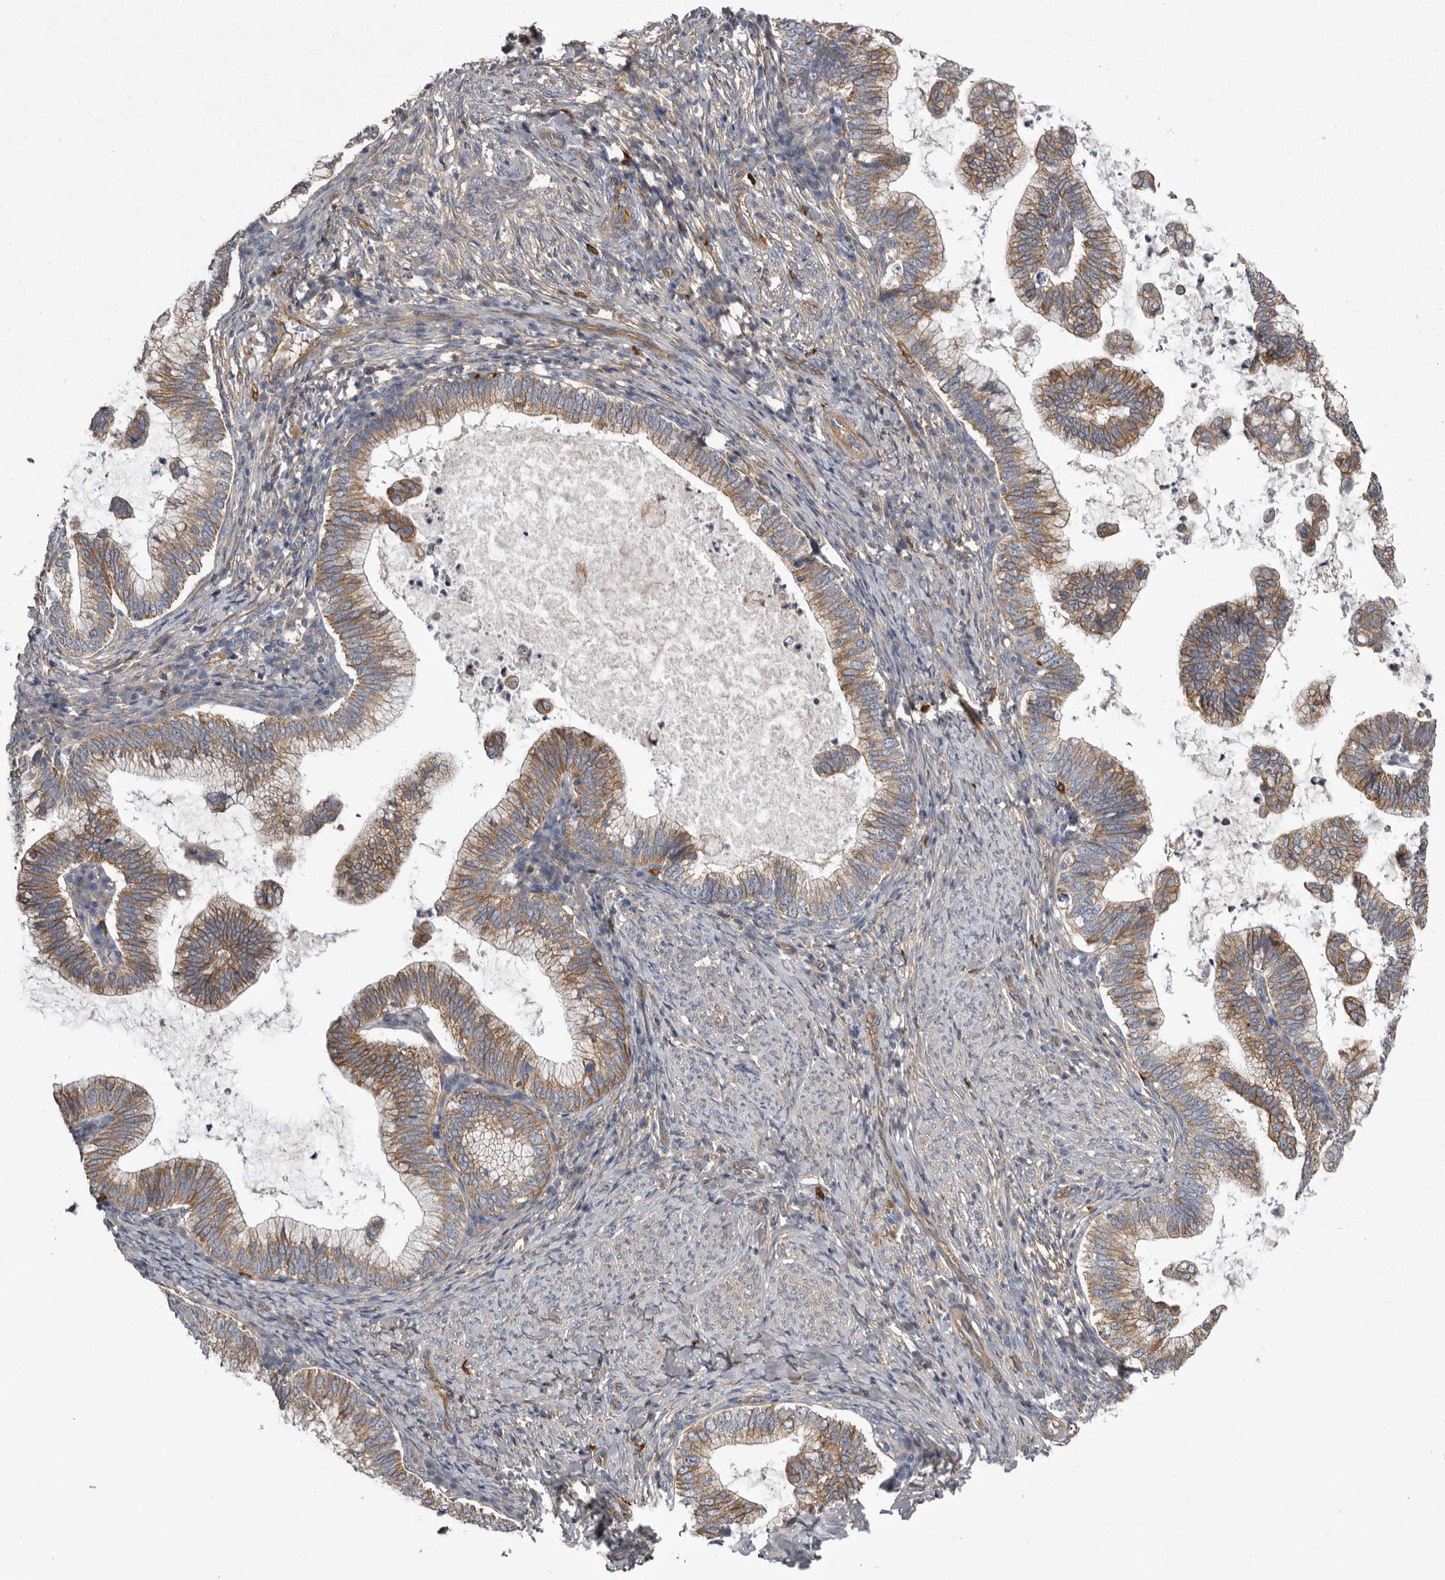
{"staining": {"intensity": "moderate", "quantity": ">75%", "location": "cytoplasmic/membranous"}, "tissue": "cervical cancer", "cell_type": "Tumor cells", "image_type": "cancer", "snomed": [{"axis": "morphology", "description": "Adenocarcinoma, NOS"}, {"axis": "topography", "description": "Cervix"}], "caption": "Protein analysis of cervical cancer (adenocarcinoma) tissue exhibits moderate cytoplasmic/membranous positivity in about >75% of tumor cells.", "gene": "ENAH", "patient": {"sex": "female", "age": 36}}